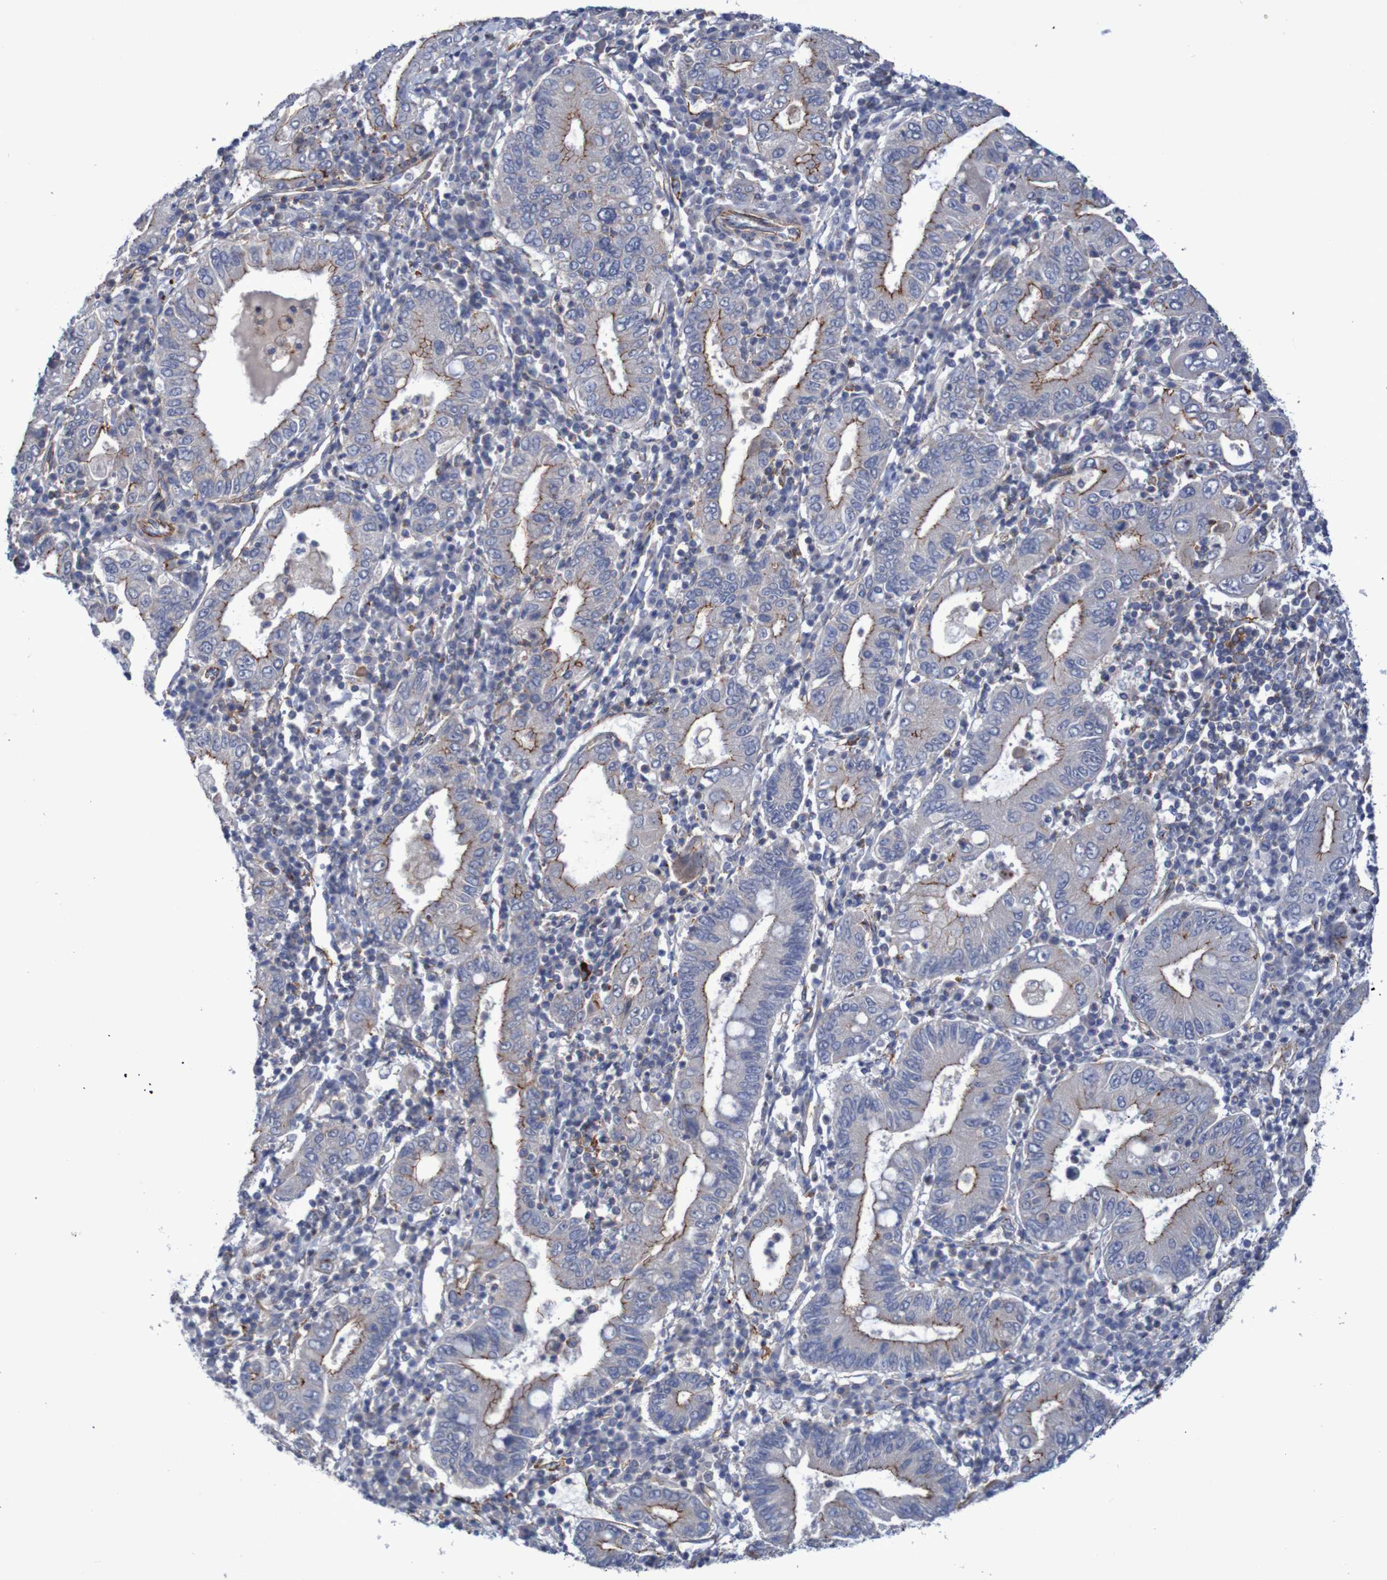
{"staining": {"intensity": "moderate", "quantity": "25%-75%", "location": "cytoplasmic/membranous"}, "tissue": "stomach cancer", "cell_type": "Tumor cells", "image_type": "cancer", "snomed": [{"axis": "morphology", "description": "Normal tissue, NOS"}, {"axis": "morphology", "description": "Adenocarcinoma, NOS"}, {"axis": "topography", "description": "Esophagus"}, {"axis": "topography", "description": "Stomach, upper"}, {"axis": "topography", "description": "Peripheral nerve tissue"}], "caption": "Brown immunohistochemical staining in stomach cancer reveals moderate cytoplasmic/membranous positivity in about 25%-75% of tumor cells.", "gene": "NECTIN2", "patient": {"sex": "male", "age": 62}}